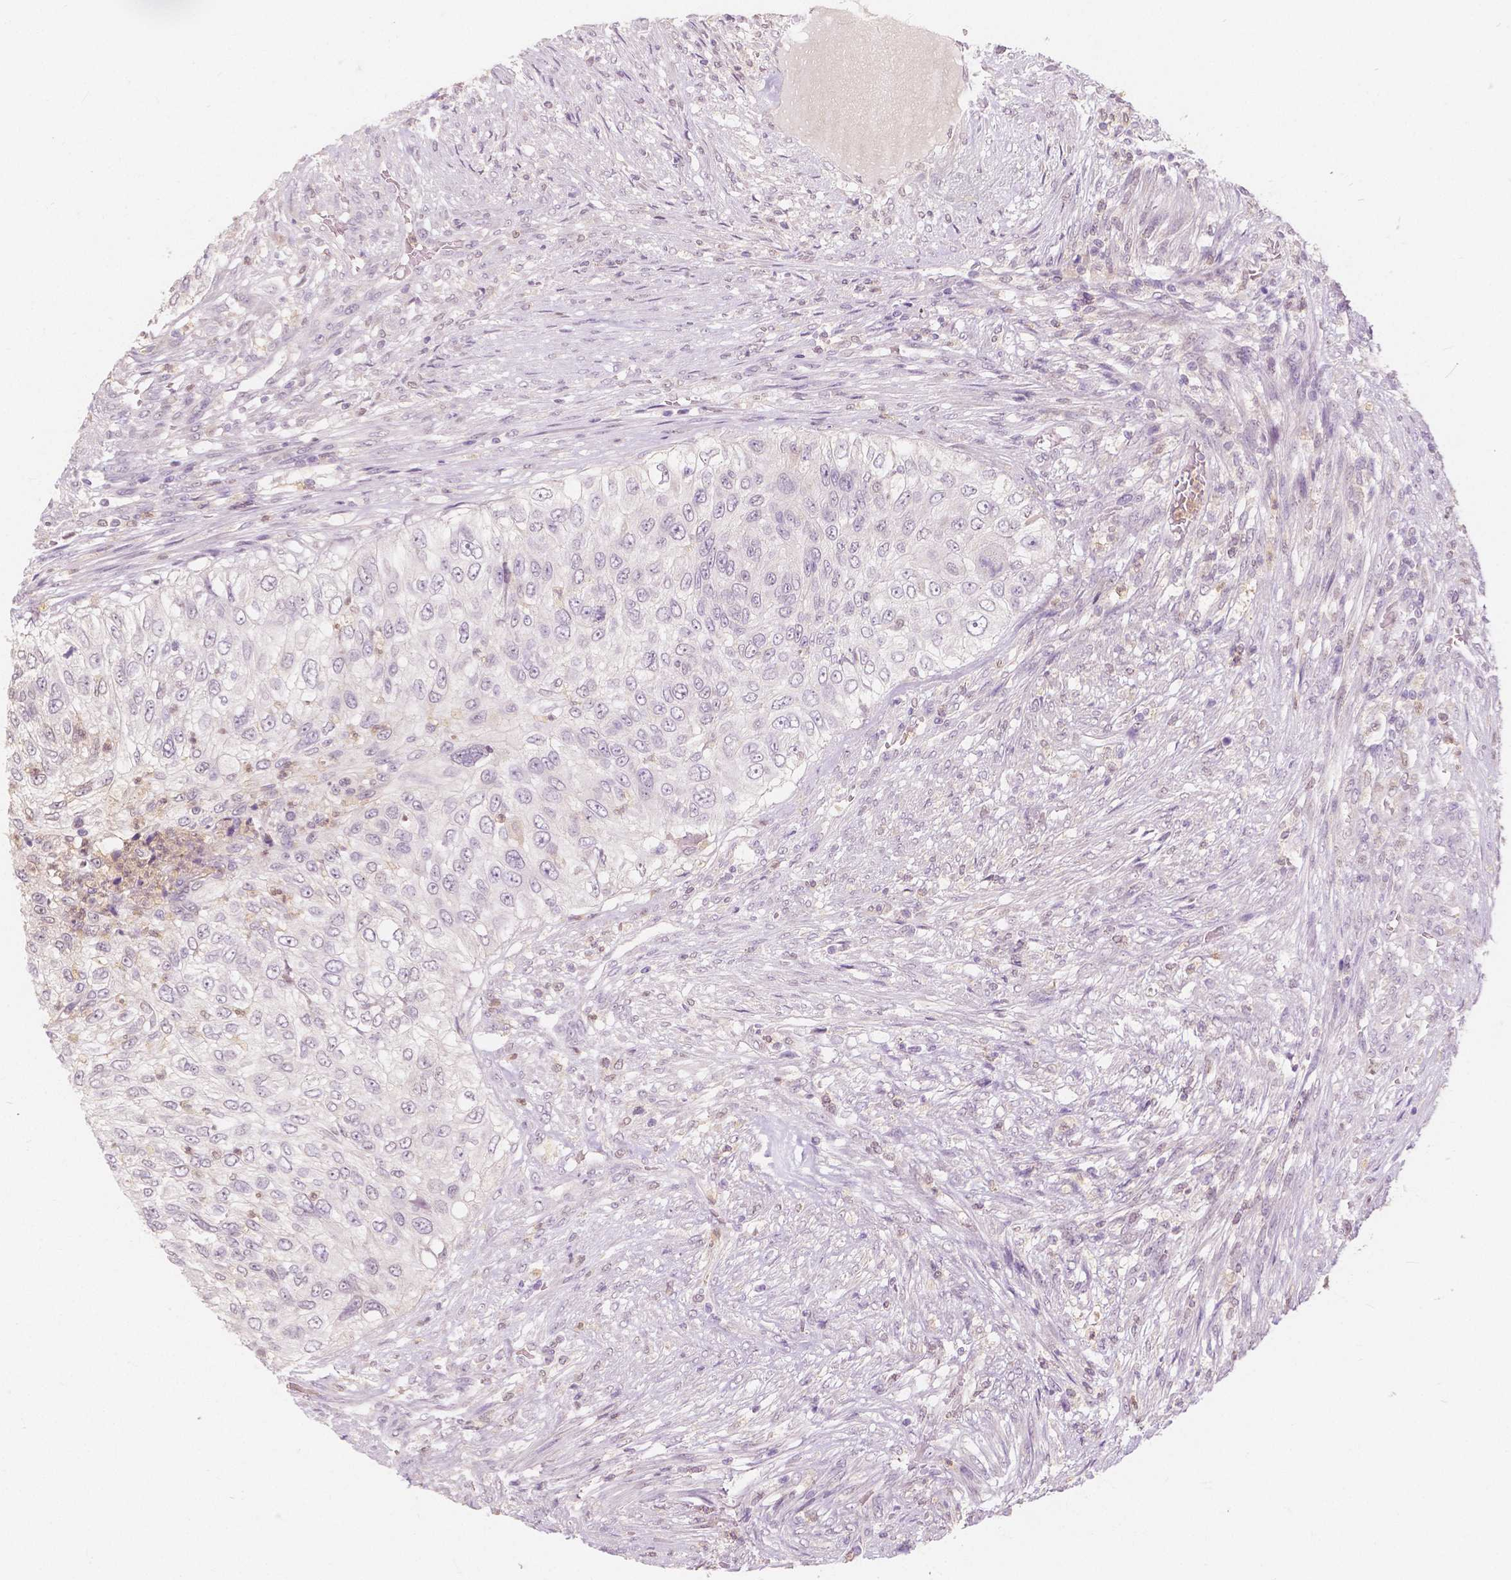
{"staining": {"intensity": "negative", "quantity": "none", "location": "none"}, "tissue": "urothelial cancer", "cell_type": "Tumor cells", "image_type": "cancer", "snomed": [{"axis": "morphology", "description": "Urothelial carcinoma, High grade"}, {"axis": "topography", "description": "Urinary bladder"}], "caption": "High-grade urothelial carcinoma was stained to show a protein in brown. There is no significant expression in tumor cells.", "gene": "NAPRT", "patient": {"sex": "female", "age": 60}}